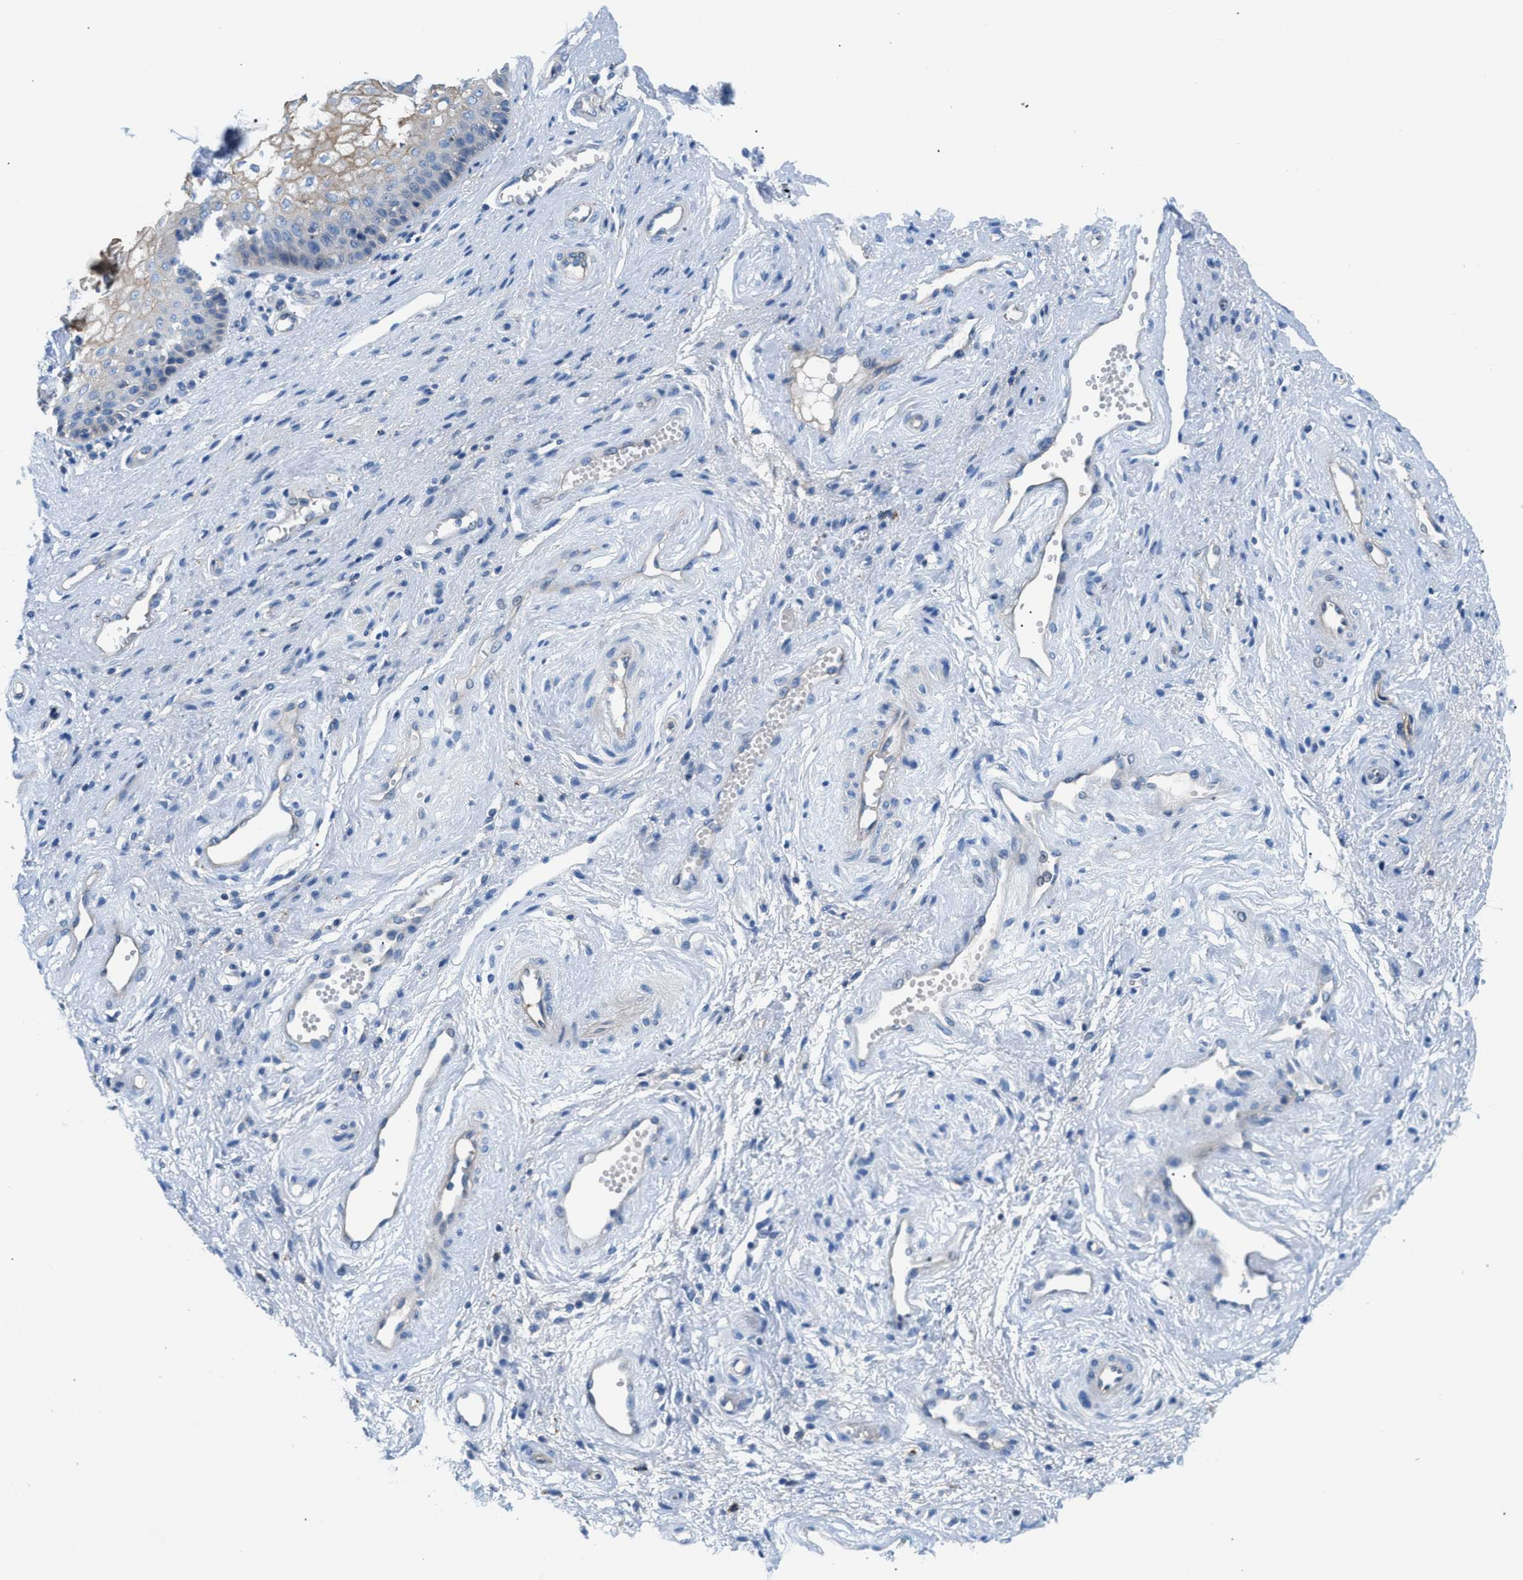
{"staining": {"intensity": "weak", "quantity": "<25%", "location": "cytoplasmic/membranous"}, "tissue": "vagina", "cell_type": "Squamous epithelial cells", "image_type": "normal", "snomed": [{"axis": "morphology", "description": "Normal tissue, NOS"}, {"axis": "topography", "description": "Vagina"}], "caption": "An immunohistochemistry micrograph of unremarkable vagina is shown. There is no staining in squamous epithelial cells of vagina. (DAB (3,3'-diaminobenzidine) immunohistochemistry visualized using brightfield microscopy, high magnification).", "gene": "ORAI1", "patient": {"sex": "female", "age": 34}}